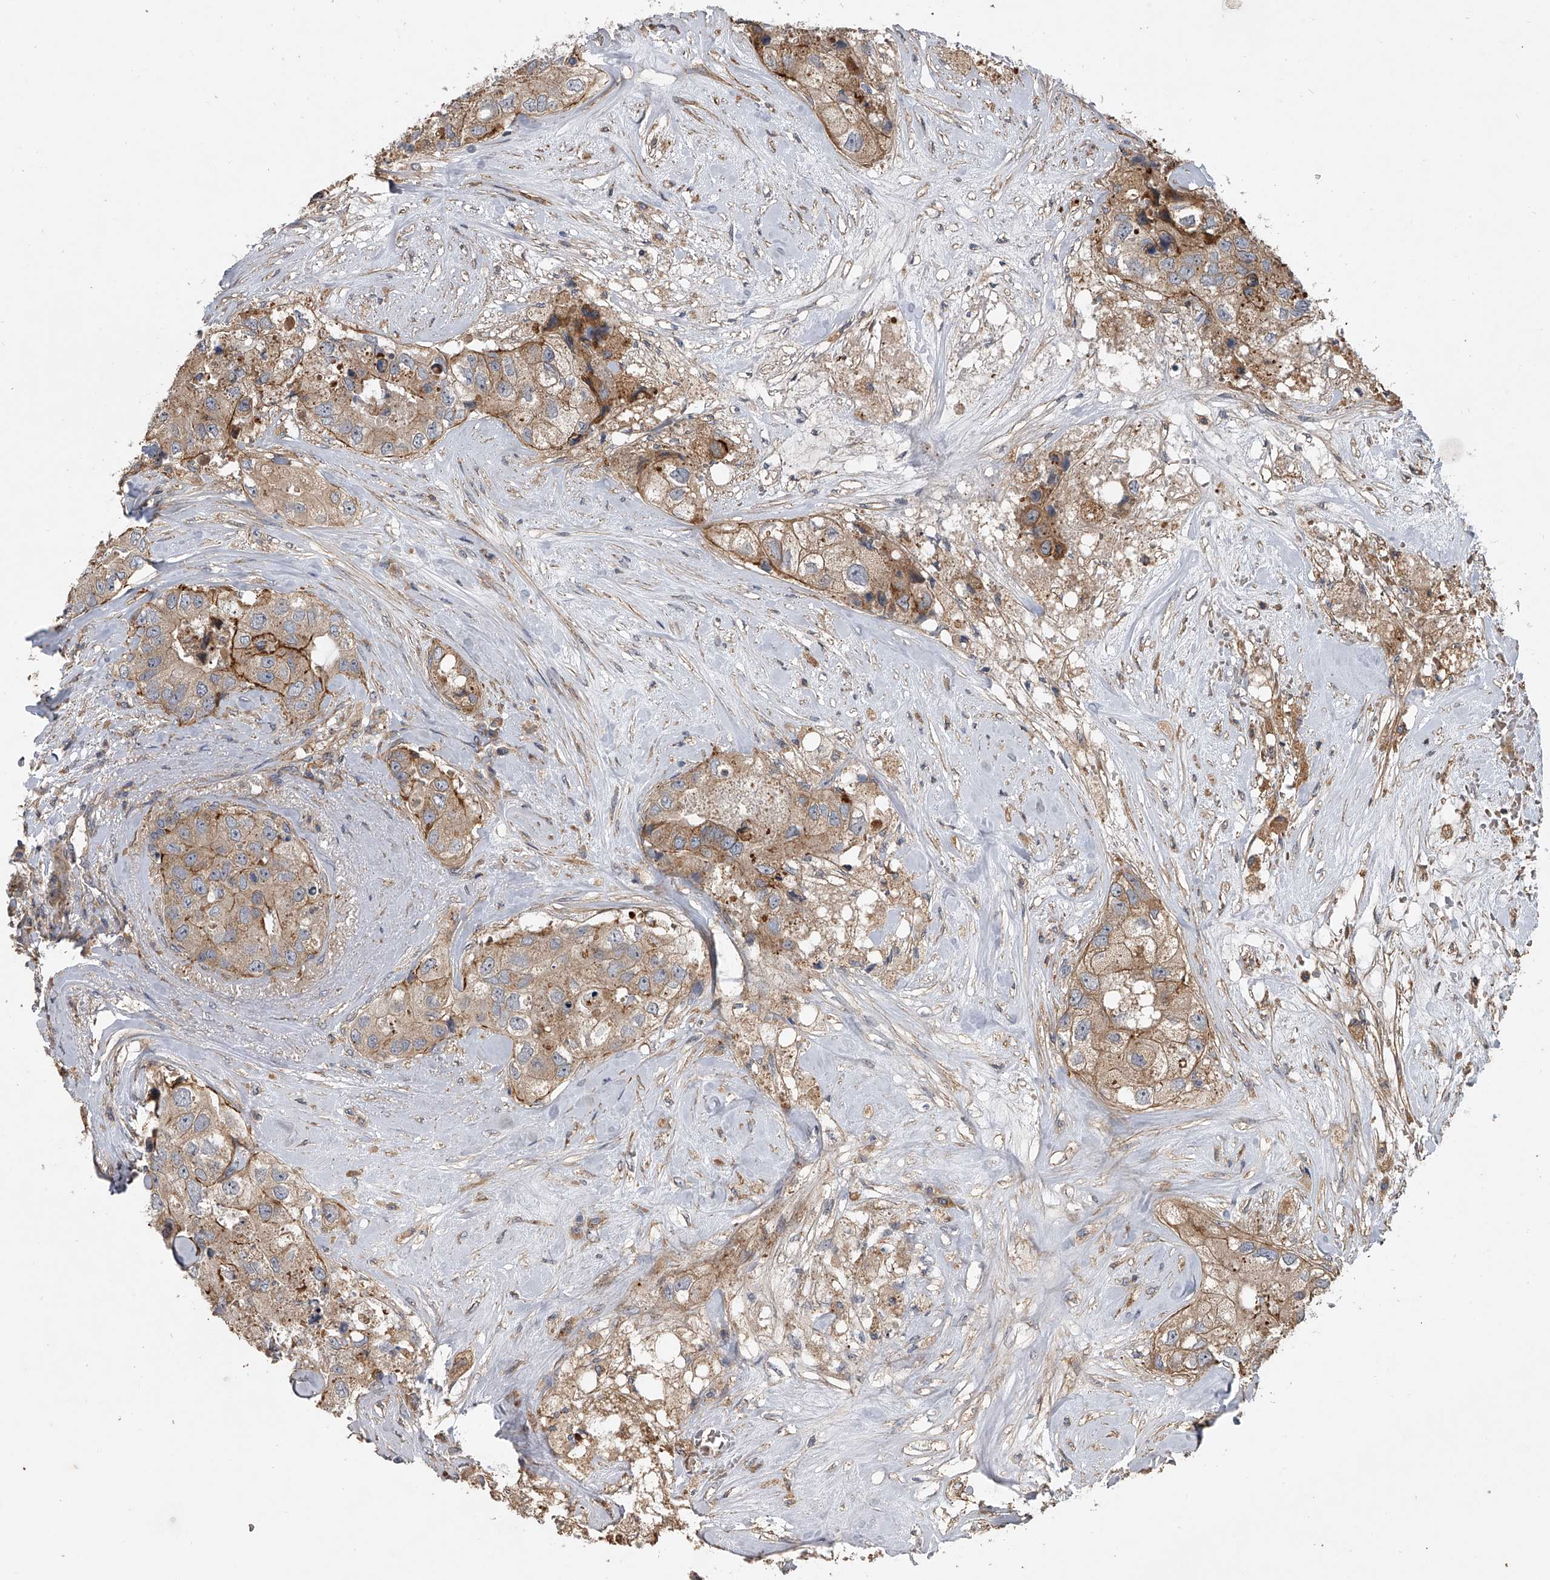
{"staining": {"intensity": "moderate", "quantity": "25%-75%", "location": "cytoplasmic/membranous"}, "tissue": "breast cancer", "cell_type": "Tumor cells", "image_type": "cancer", "snomed": [{"axis": "morphology", "description": "Duct carcinoma"}, {"axis": "topography", "description": "Breast"}], "caption": "Breast cancer (invasive ductal carcinoma) was stained to show a protein in brown. There is medium levels of moderate cytoplasmic/membranous positivity in approximately 25%-75% of tumor cells.", "gene": "DOCK9", "patient": {"sex": "female", "age": 62}}